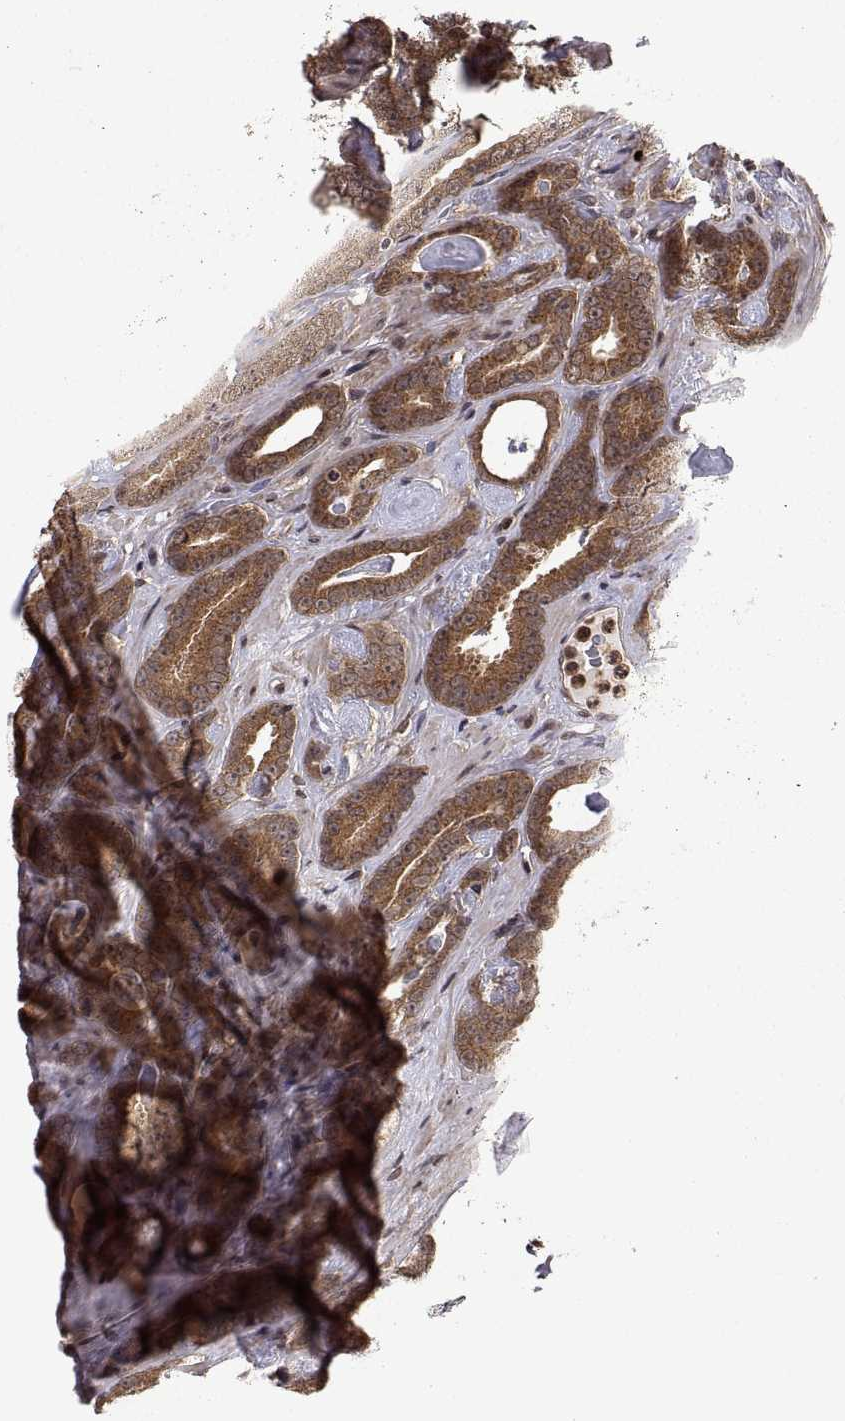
{"staining": {"intensity": "moderate", "quantity": ">75%", "location": "cytoplasmic/membranous"}, "tissue": "prostate cancer", "cell_type": "Tumor cells", "image_type": "cancer", "snomed": [{"axis": "morphology", "description": "Adenocarcinoma, Medium grade"}, {"axis": "topography", "description": "Prostate and seminal vesicle, NOS"}, {"axis": "topography", "description": "Prostate"}], "caption": "The photomicrograph reveals a brown stain indicating the presence of a protein in the cytoplasmic/membranous of tumor cells in prostate medium-grade adenocarcinoma. (Stains: DAB in brown, nuclei in blue, Microscopy: brightfield microscopy at high magnification).", "gene": "ZNRF2", "patient": {"sex": "male", "age": 54}}